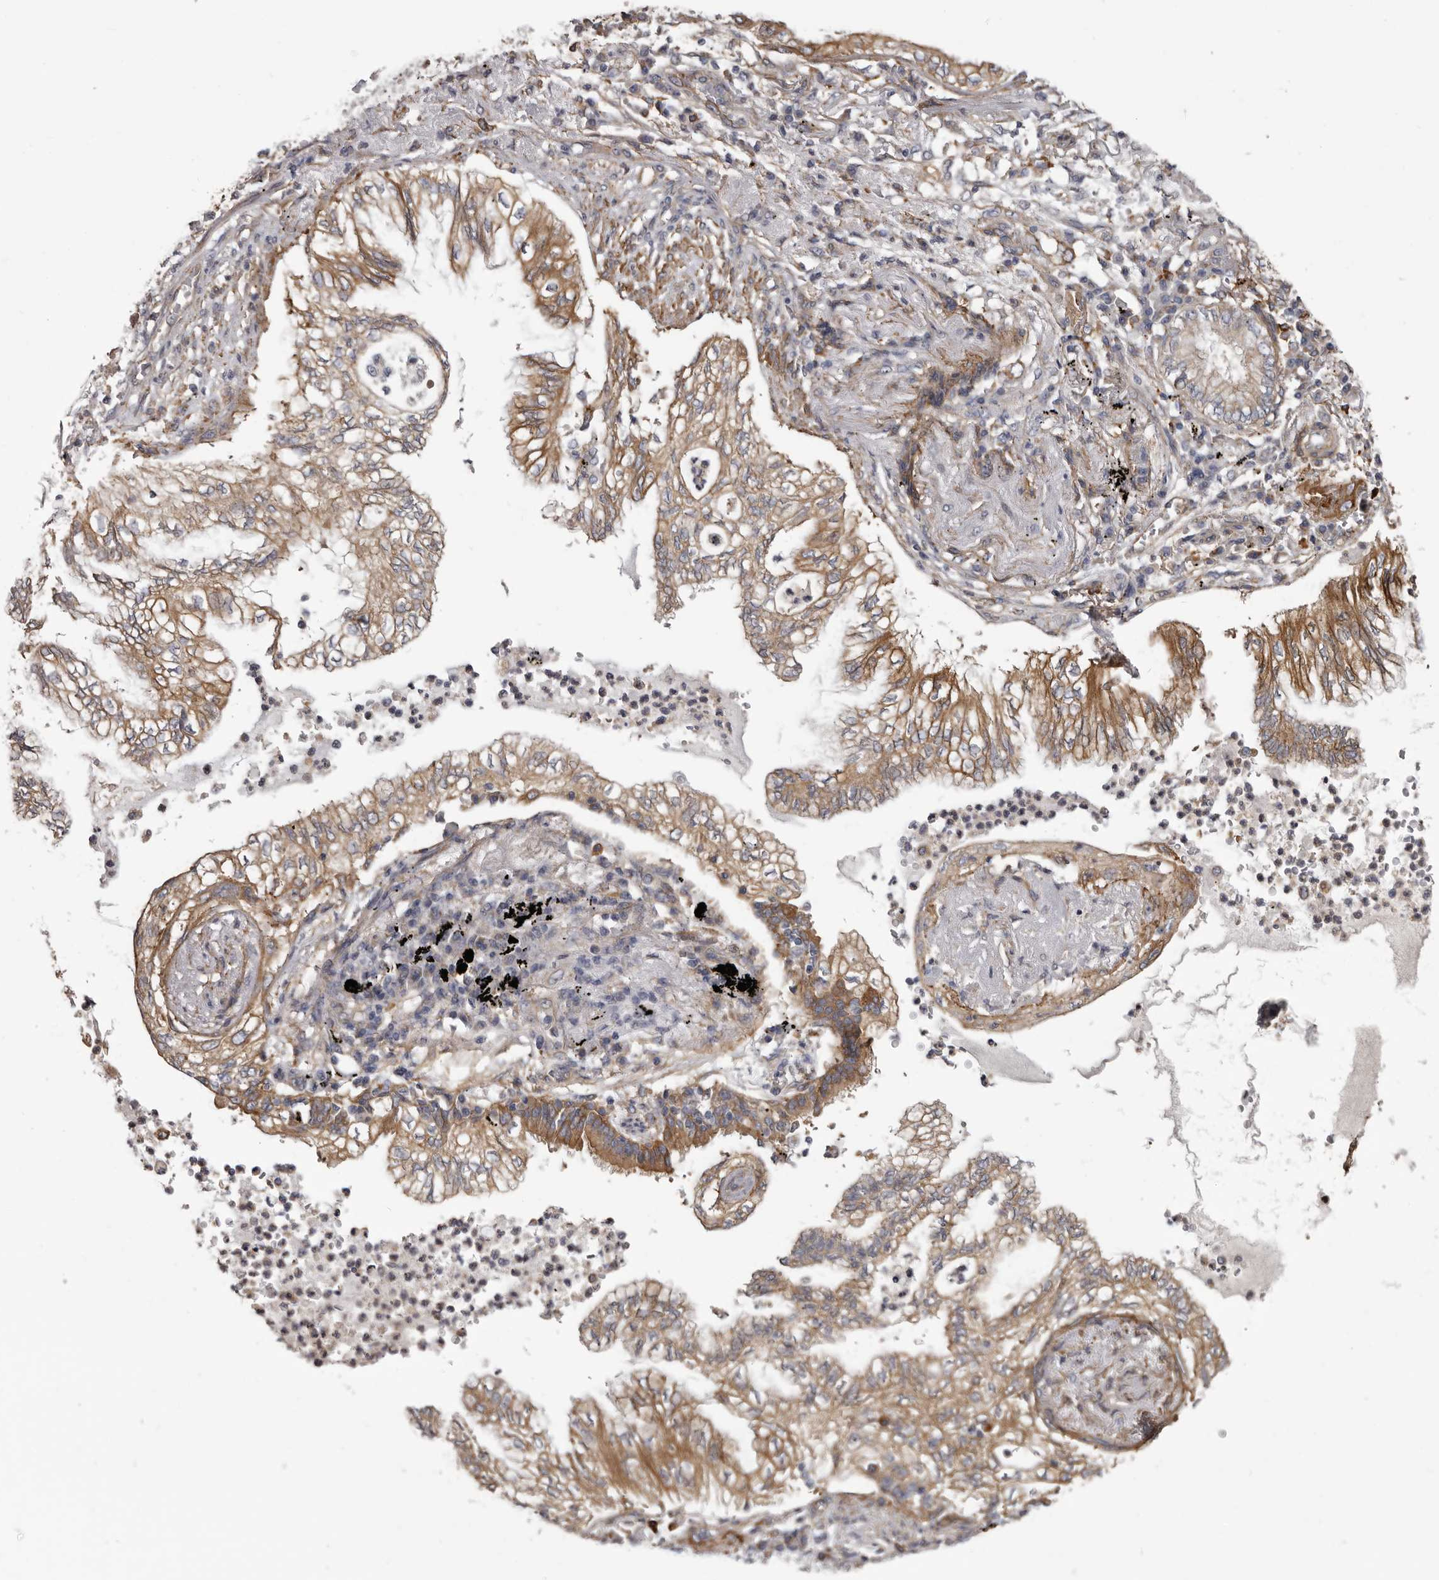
{"staining": {"intensity": "moderate", "quantity": ">75%", "location": "cytoplasmic/membranous"}, "tissue": "lung cancer", "cell_type": "Tumor cells", "image_type": "cancer", "snomed": [{"axis": "morphology", "description": "Adenocarcinoma, NOS"}, {"axis": "topography", "description": "Lung"}], "caption": "The photomicrograph shows immunohistochemical staining of adenocarcinoma (lung). There is moderate cytoplasmic/membranous staining is appreciated in about >75% of tumor cells.", "gene": "ENAH", "patient": {"sex": "female", "age": 70}}